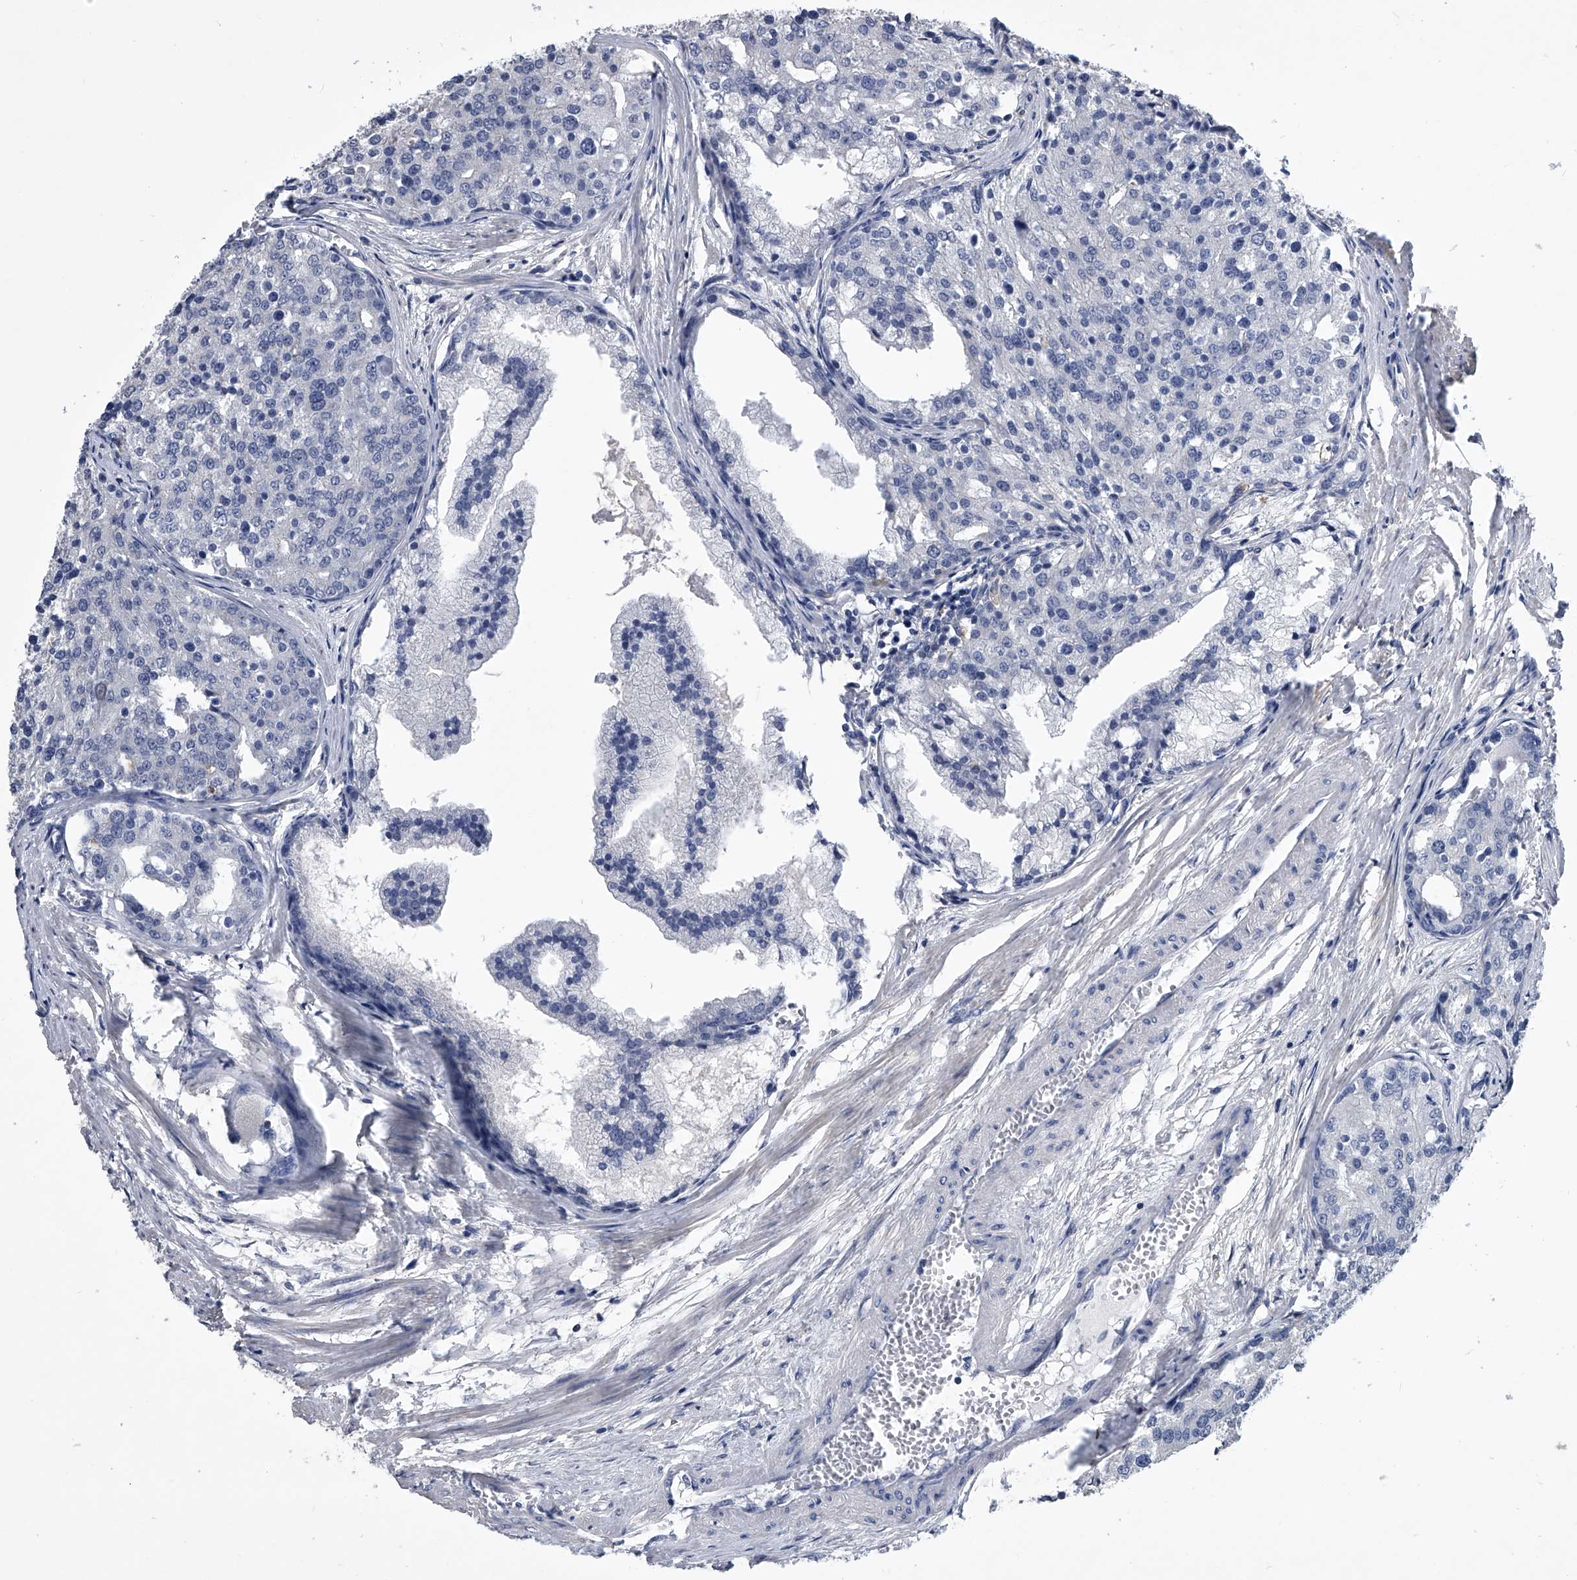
{"staining": {"intensity": "negative", "quantity": "none", "location": "none"}, "tissue": "prostate cancer", "cell_type": "Tumor cells", "image_type": "cancer", "snomed": [{"axis": "morphology", "description": "Adenocarcinoma, High grade"}, {"axis": "topography", "description": "Prostate"}], "caption": "Immunohistochemistry of human prostate cancer (high-grade adenocarcinoma) shows no staining in tumor cells. The staining is performed using DAB (3,3'-diaminobenzidine) brown chromogen with nuclei counter-stained in using hematoxylin.", "gene": "MAP4K3", "patient": {"sex": "male", "age": 50}}